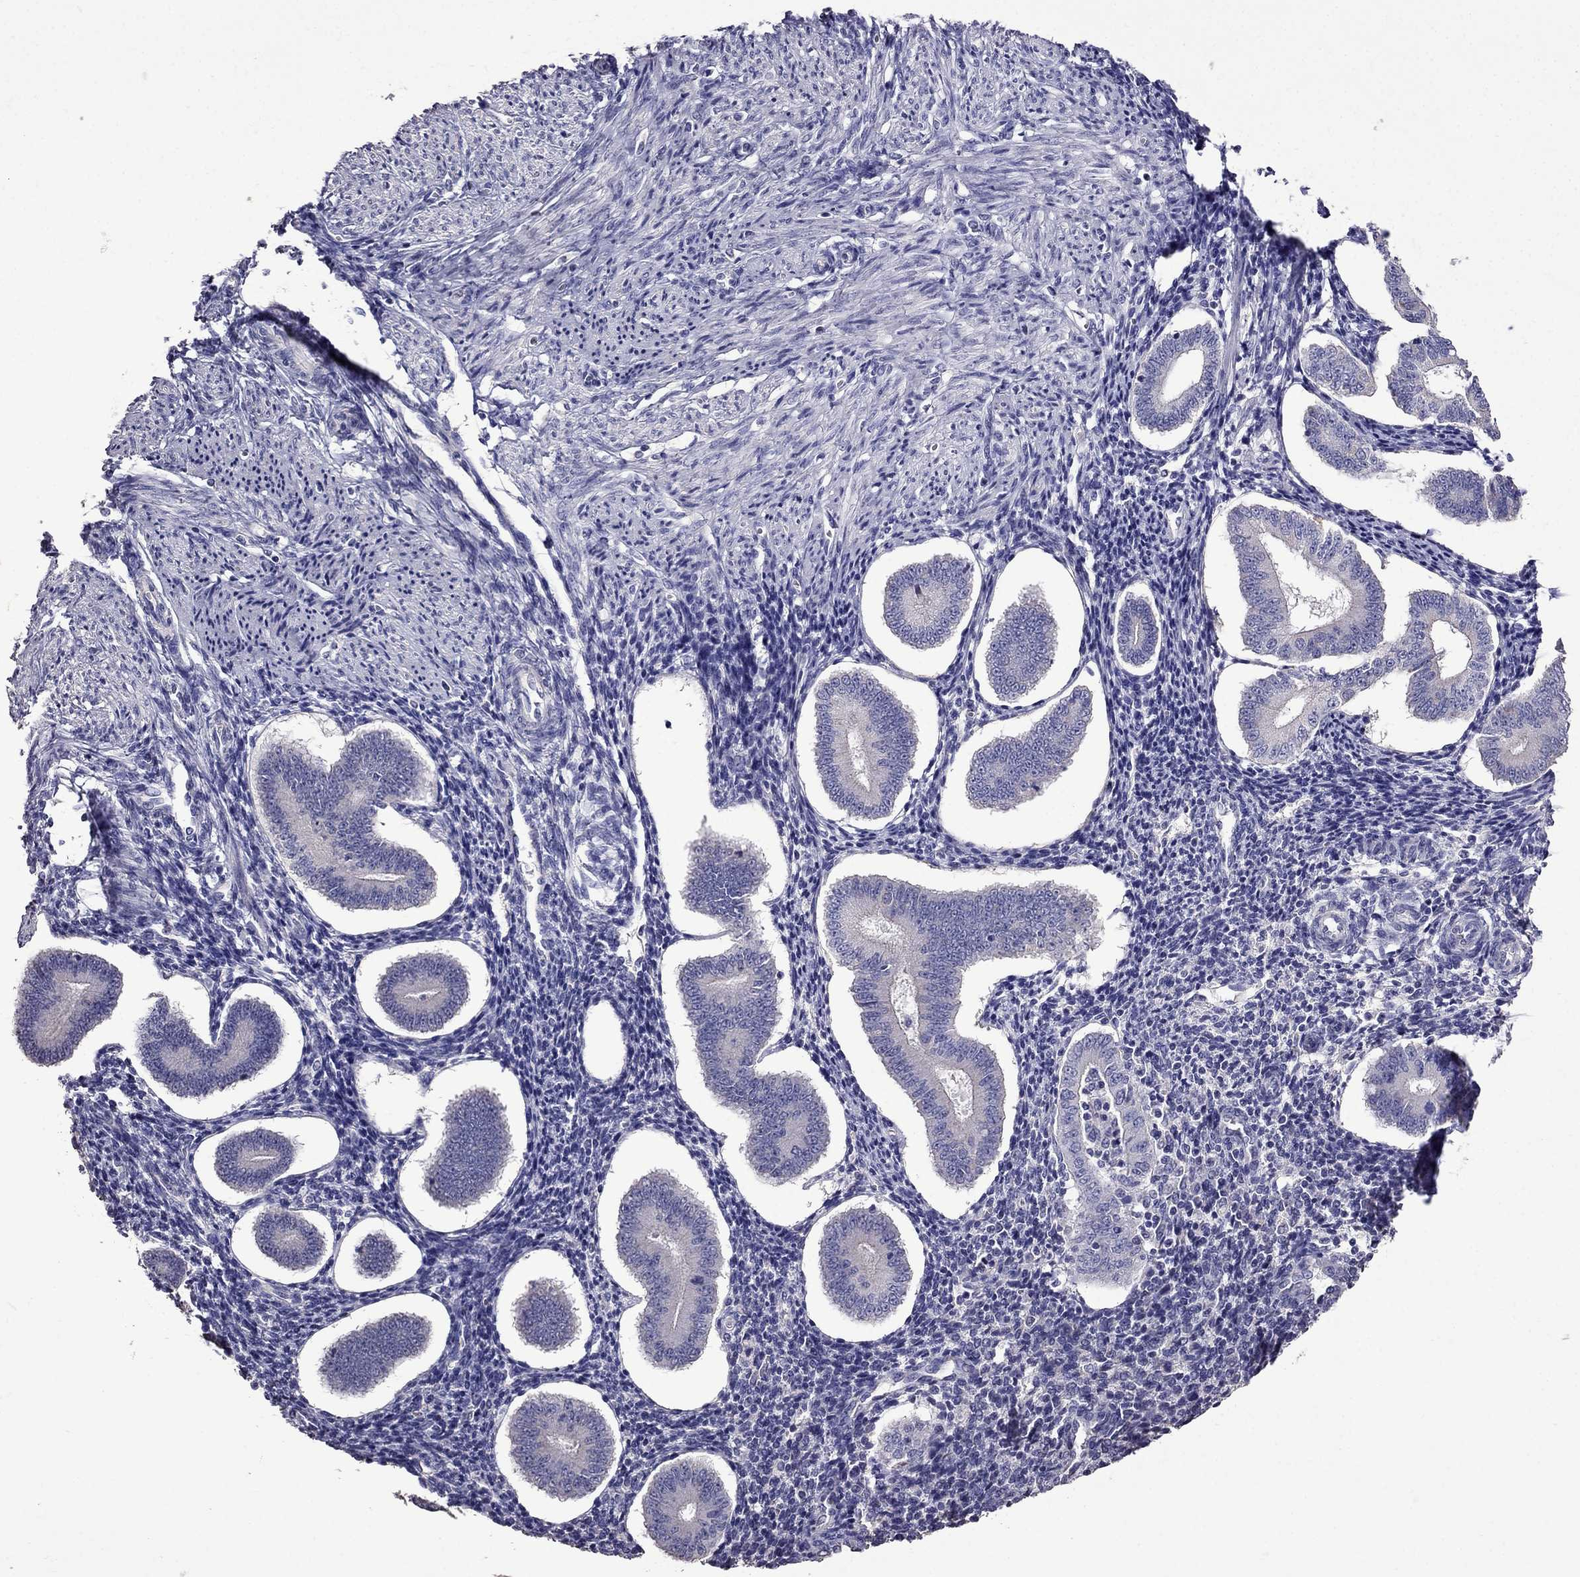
{"staining": {"intensity": "negative", "quantity": "none", "location": "none"}, "tissue": "endometrium", "cell_type": "Cells in endometrial stroma", "image_type": "normal", "snomed": [{"axis": "morphology", "description": "Normal tissue, NOS"}, {"axis": "topography", "description": "Endometrium"}], "caption": "Immunohistochemical staining of benign endometrium exhibits no significant staining in cells in endometrial stroma. Nuclei are stained in blue.", "gene": "AK5", "patient": {"sex": "female", "age": 40}}